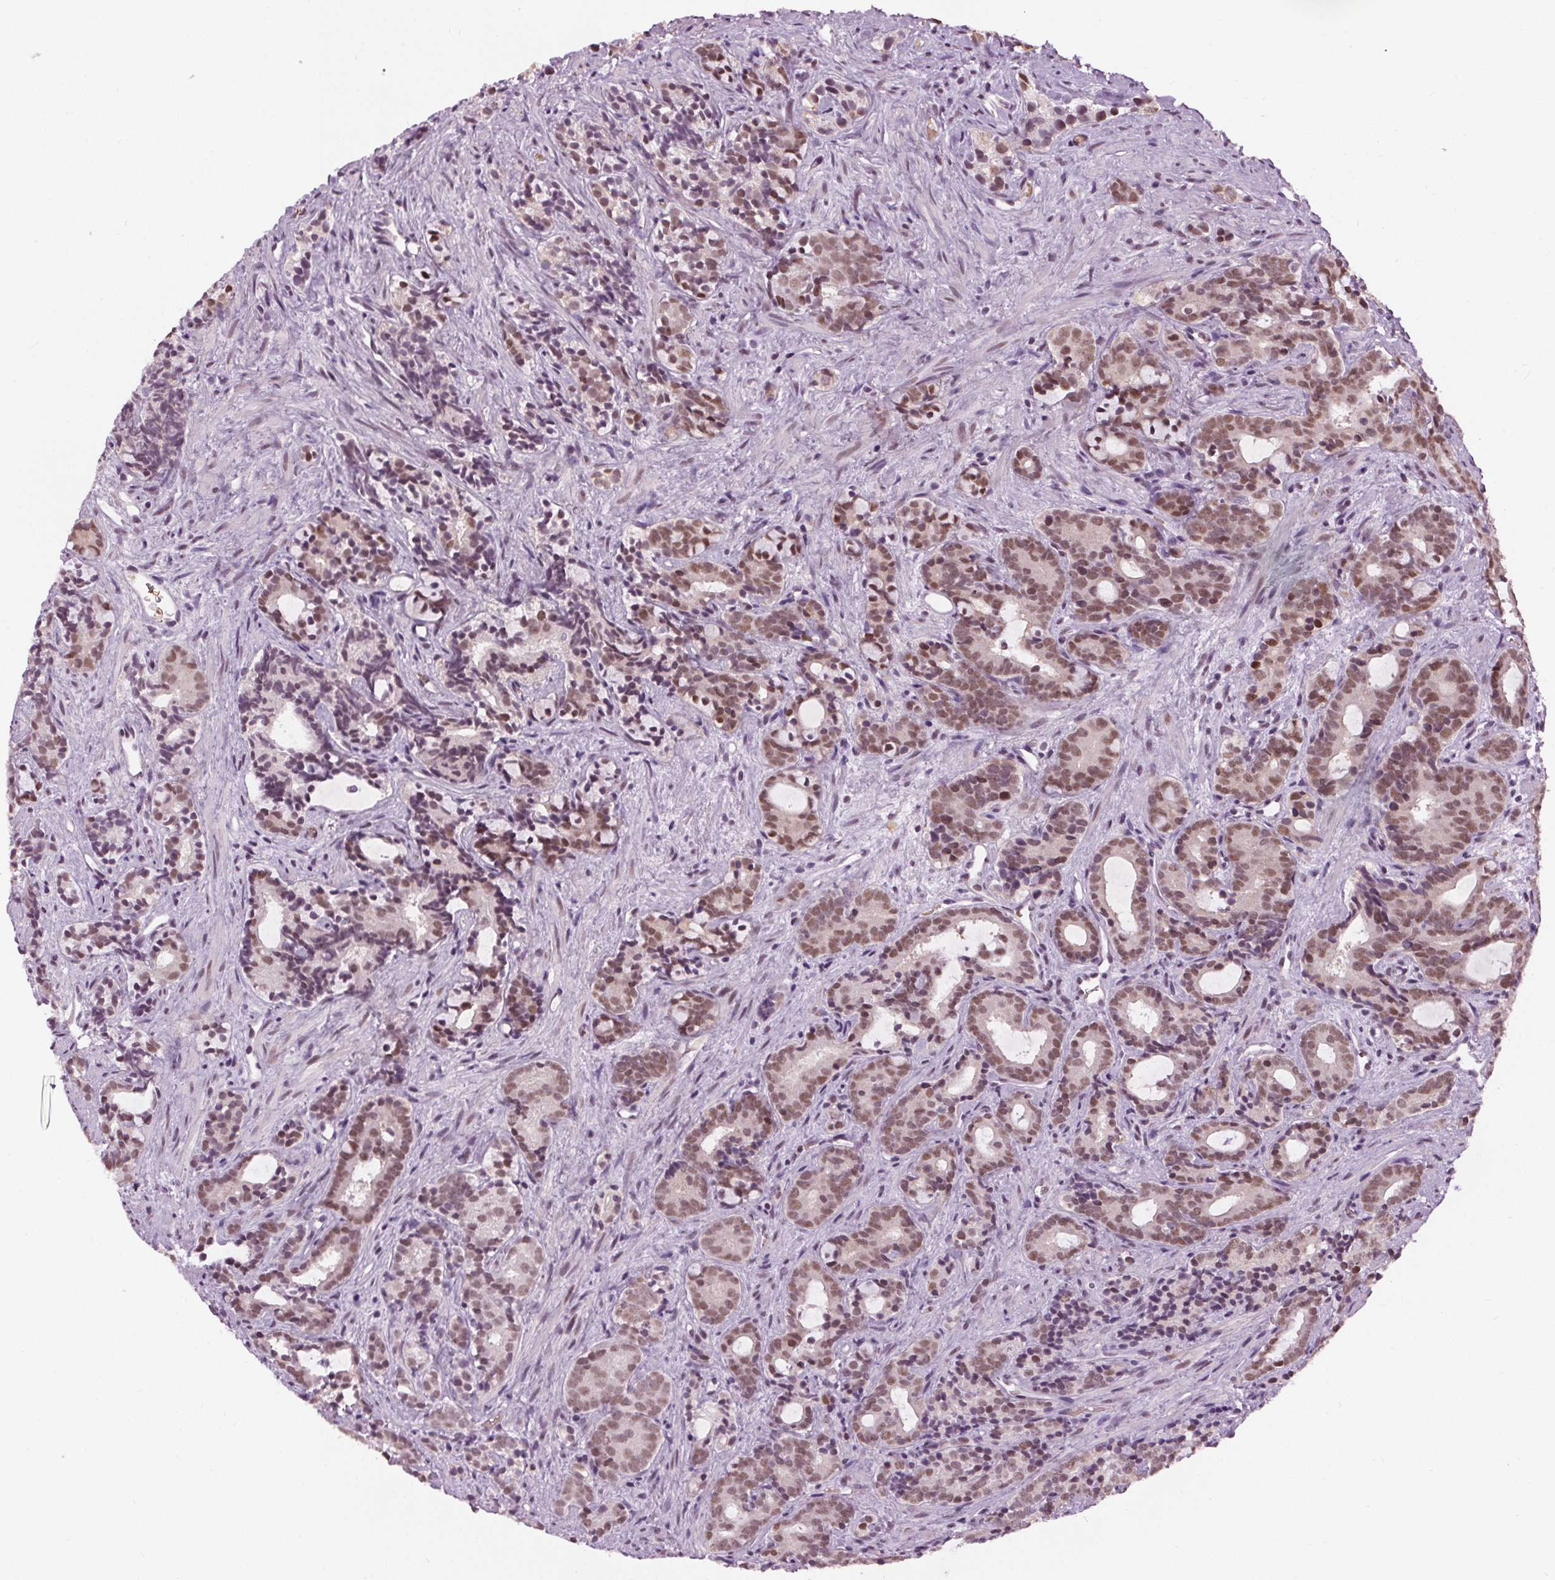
{"staining": {"intensity": "moderate", "quantity": ">75%", "location": "nuclear"}, "tissue": "prostate cancer", "cell_type": "Tumor cells", "image_type": "cancer", "snomed": [{"axis": "morphology", "description": "Adenocarcinoma, High grade"}, {"axis": "topography", "description": "Prostate"}], "caption": "Immunohistochemical staining of human prostate cancer displays medium levels of moderate nuclear staining in about >75% of tumor cells.", "gene": "IWS1", "patient": {"sex": "male", "age": 84}}